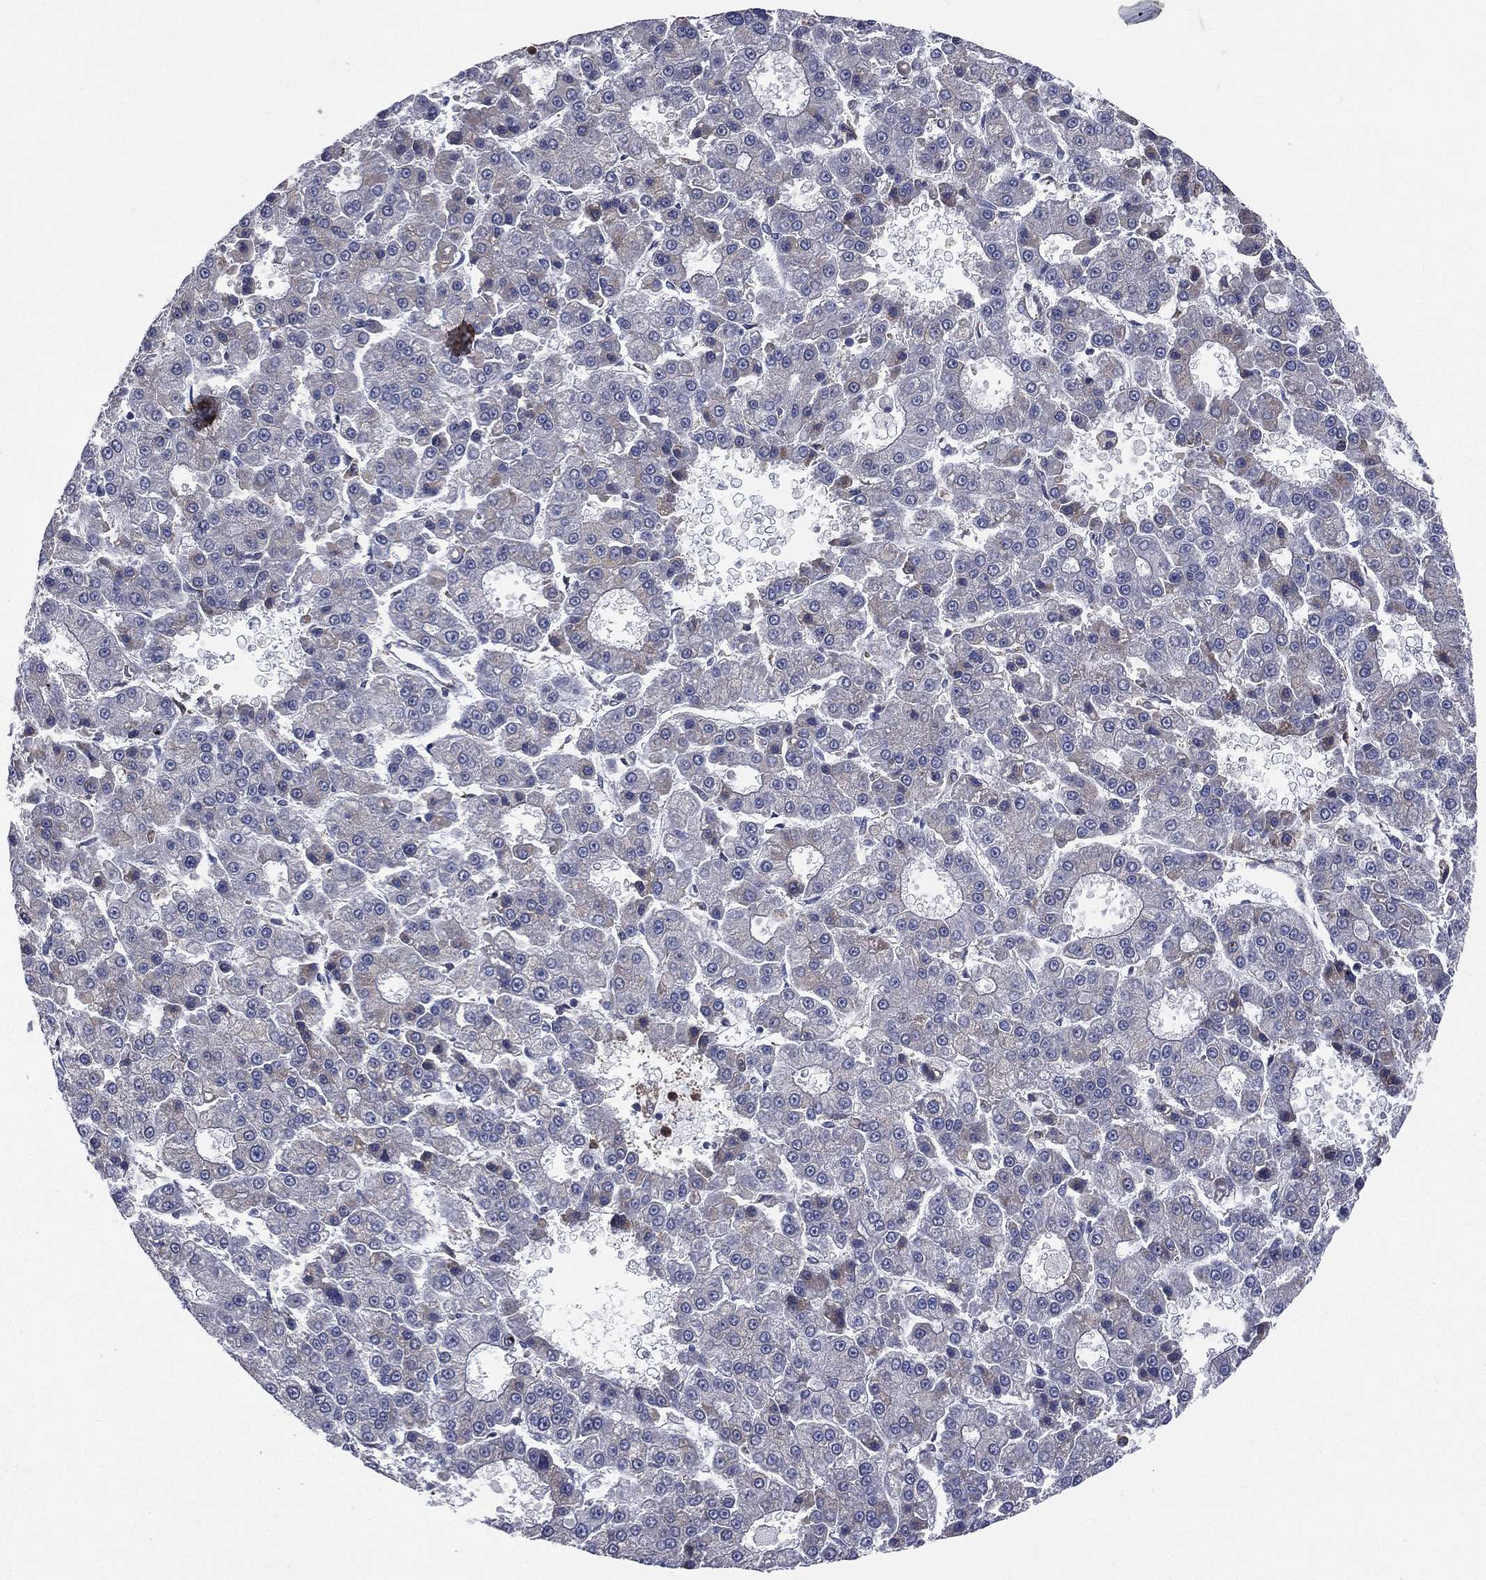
{"staining": {"intensity": "negative", "quantity": "none", "location": "none"}, "tissue": "liver cancer", "cell_type": "Tumor cells", "image_type": "cancer", "snomed": [{"axis": "morphology", "description": "Carcinoma, Hepatocellular, NOS"}, {"axis": "topography", "description": "Liver"}], "caption": "IHC of human liver hepatocellular carcinoma shows no staining in tumor cells.", "gene": "CCDC159", "patient": {"sex": "male", "age": 70}}